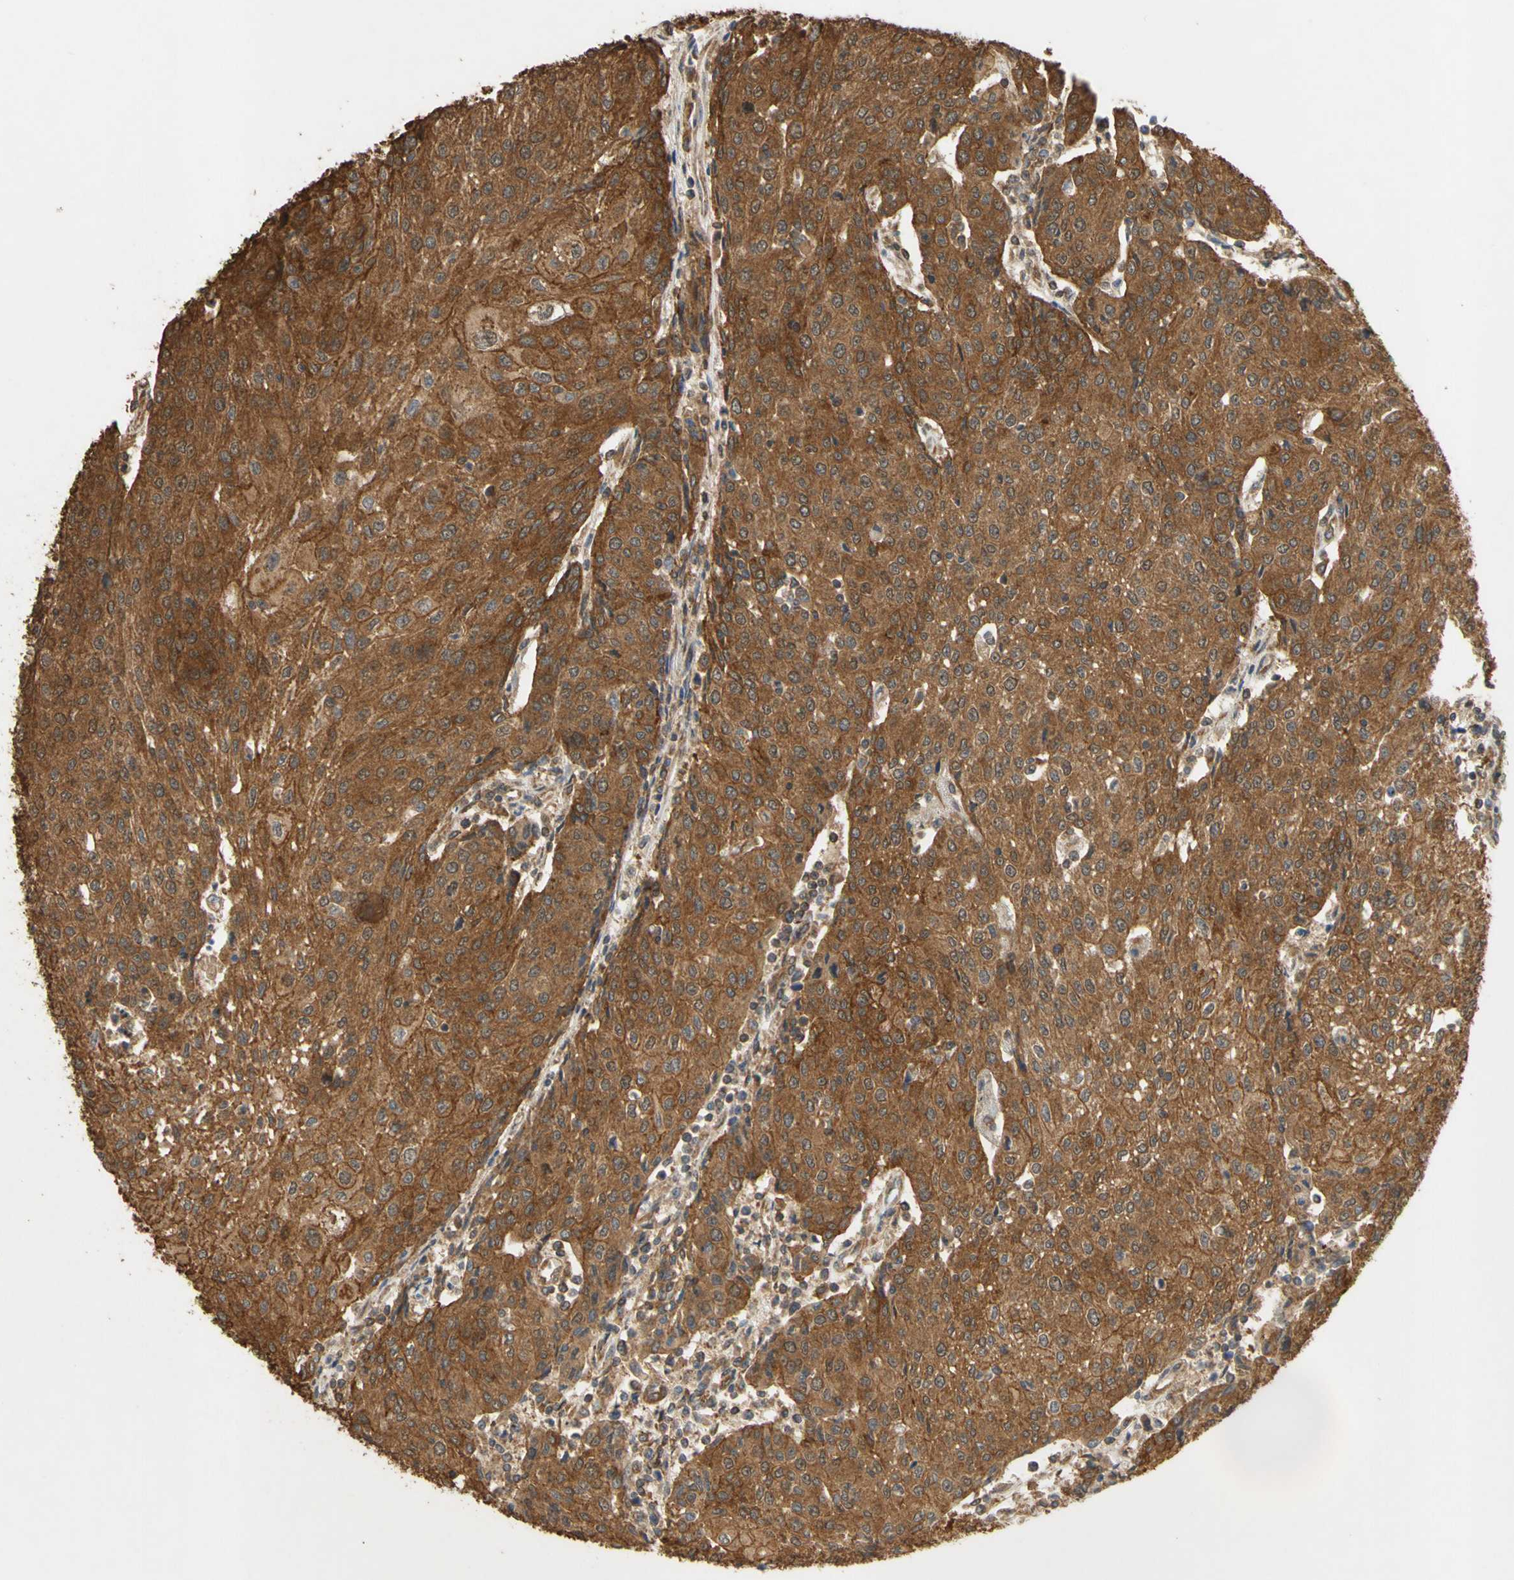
{"staining": {"intensity": "strong", "quantity": ">75%", "location": "cytoplasmic/membranous"}, "tissue": "urothelial cancer", "cell_type": "Tumor cells", "image_type": "cancer", "snomed": [{"axis": "morphology", "description": "Urothelial carcinoma, High grade"}, {"axis": "topography", "description": "Urinary bladder"}], "caption": "Urothelial cancer stained with a protein marker demonstrates strong staining in tumor cells.", "gene": "CTTN", "patient": {"sex": "female", "age": 85}}